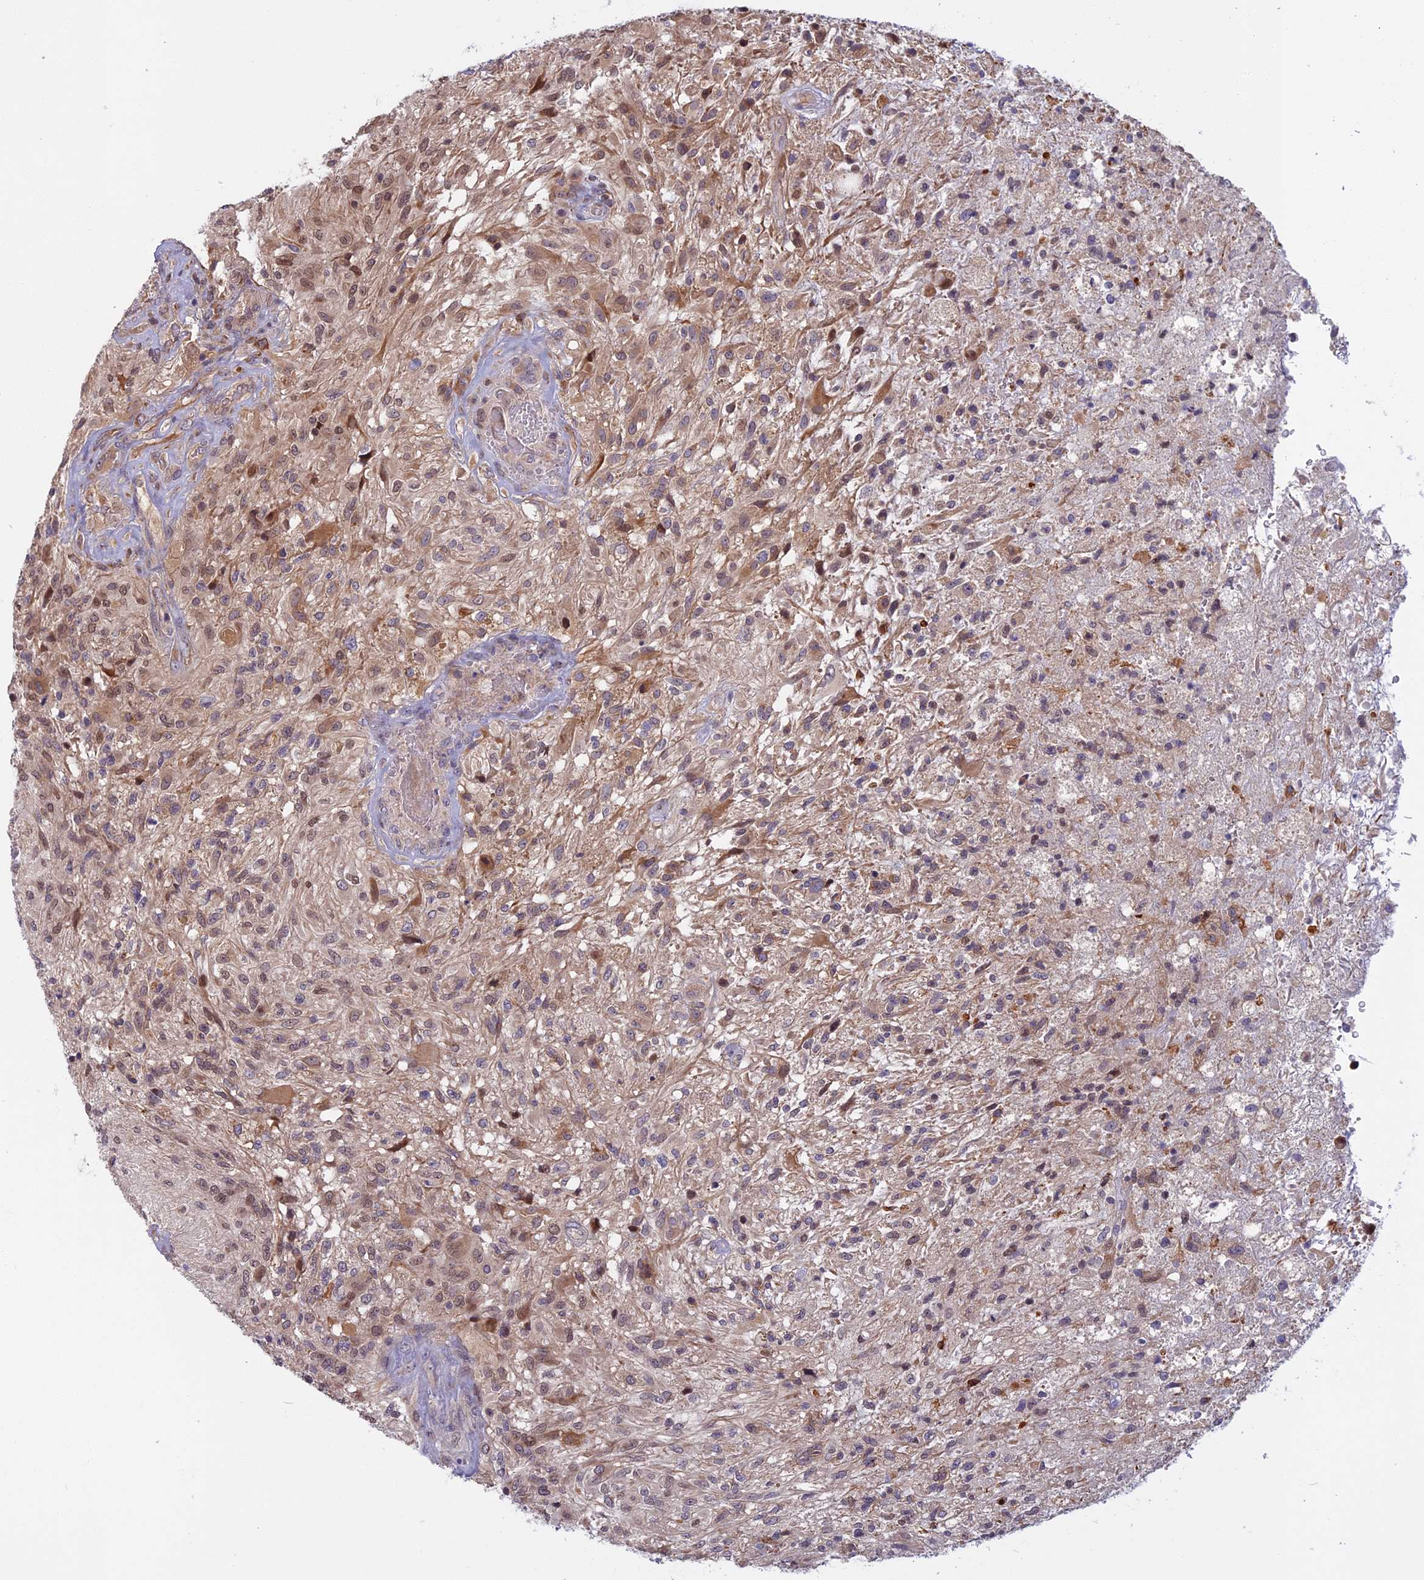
{"staining": {"intensity": "moderate", "quantity": "<25%", "location": "cytoplasmic/membranous,nuclear"}, "tissue": "glioma", "cell_type": "Tumor cells", "image_type": "cancer", "snomed": [{"axis": "morphology", "description": "Glioma, malignant, High grade"}, {"axis": "topography", "description": "Brain"}], "caption": "A brown stain highlights moderate cytoplasmic/membranous and nuclear positivity of a protein in human malignant glioma (high-grade) tumor cells.", "gene": "CCDC113", "patient": {"sex": "male", "age": 56}}